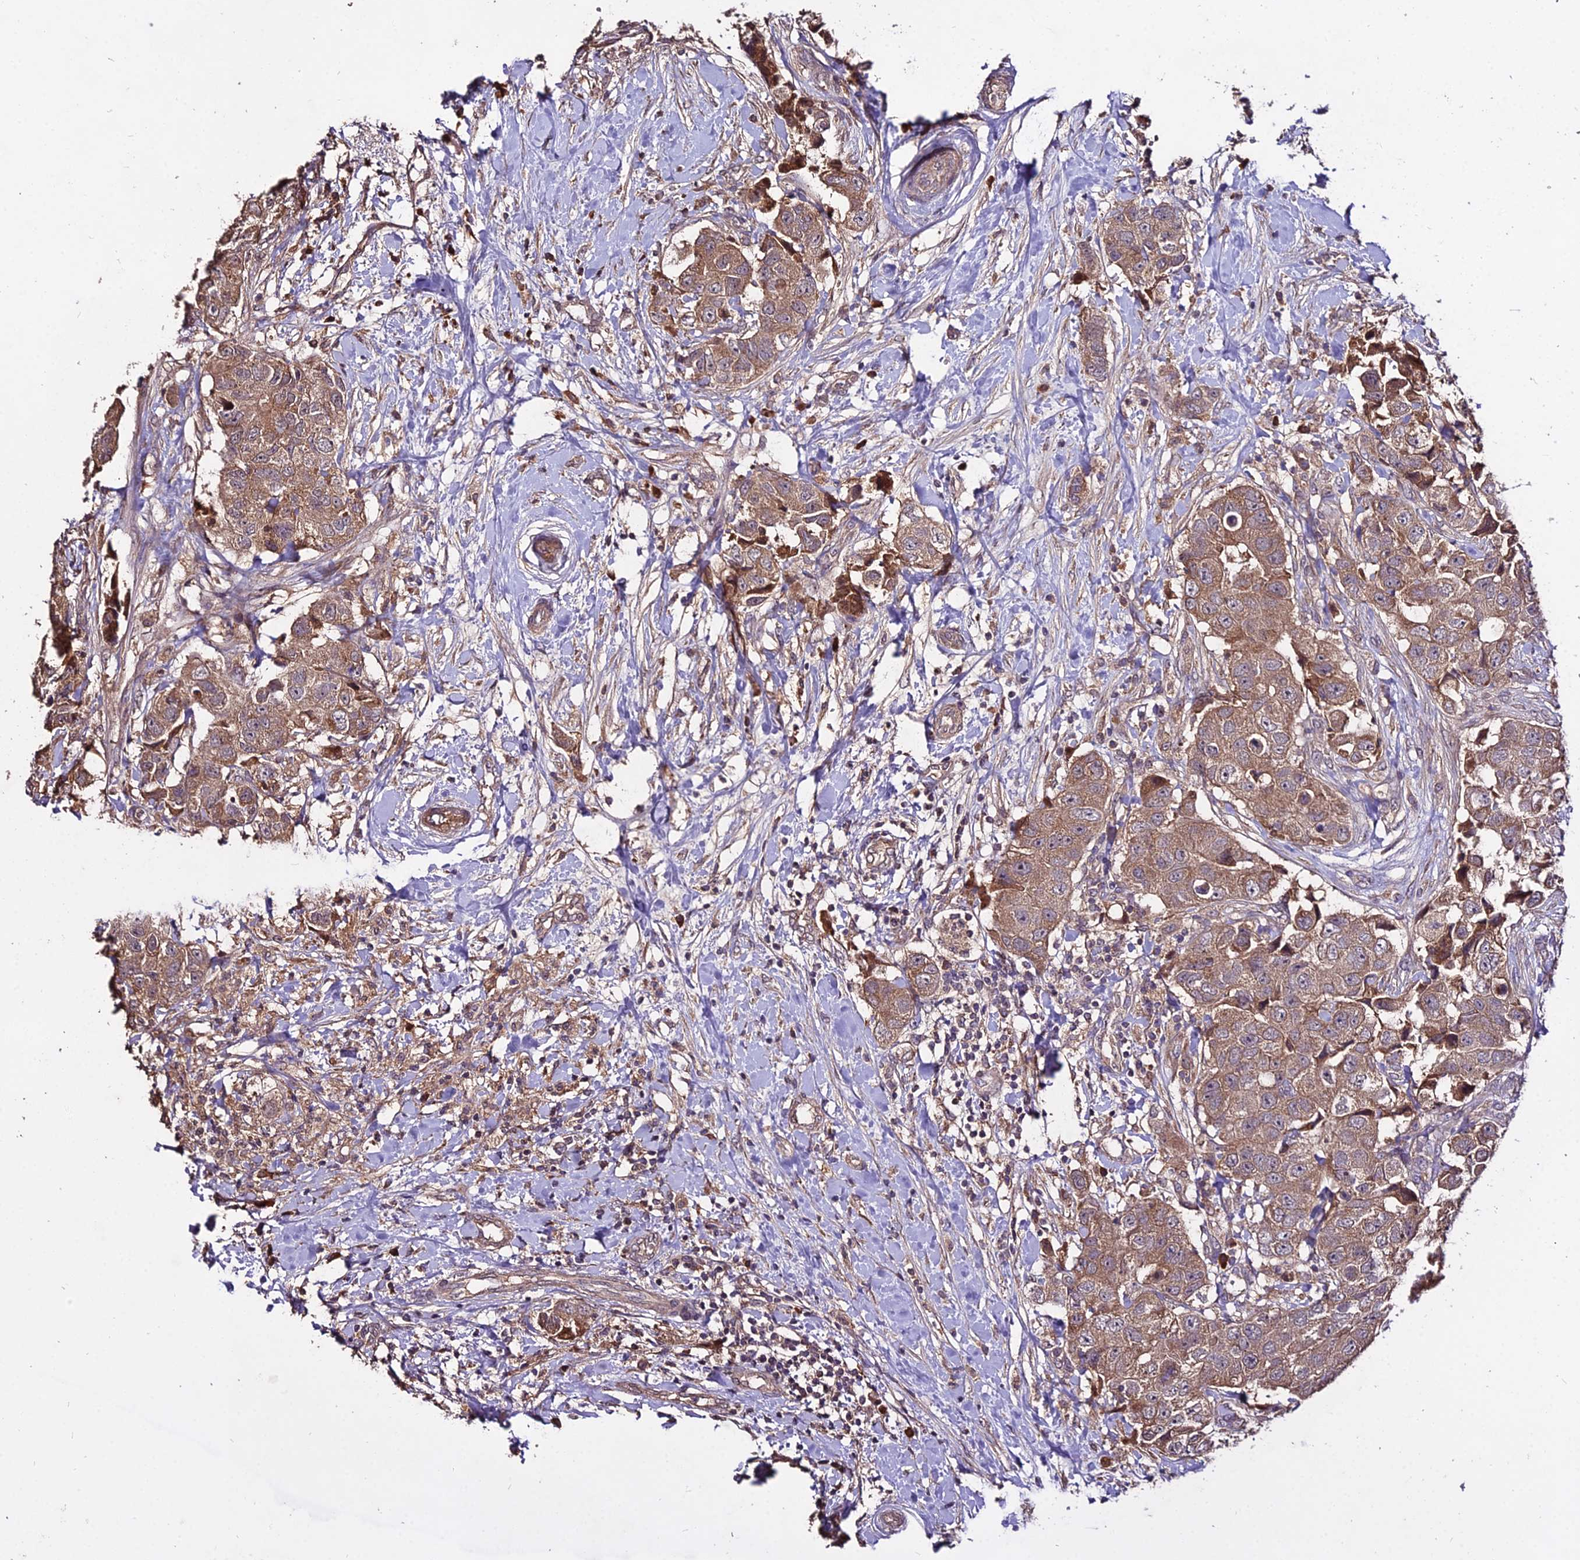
{"staining": {"intensity": "moderate", "quantity": ">75%", "location": "cytoplasmic/membranous"}, "tissue": "breast cancer", "cell_type": "Tumor cells", "image_type": "cancer", "snomed": [{"axis": "morphology", "description": "Normal tissue, NOS"}, {"axis": "morphology", "description": "Duct carcinoma"}, {"axis": "topography", "description": "Breast"}], "caption": "Moderate cytoplasmic/membranous protein expression is identified in approximately >75% of tumor cells in breast invasive ductal carcinoma.", "gene": "KCTD16", "patient": {"sex": "female", "age": 62}}